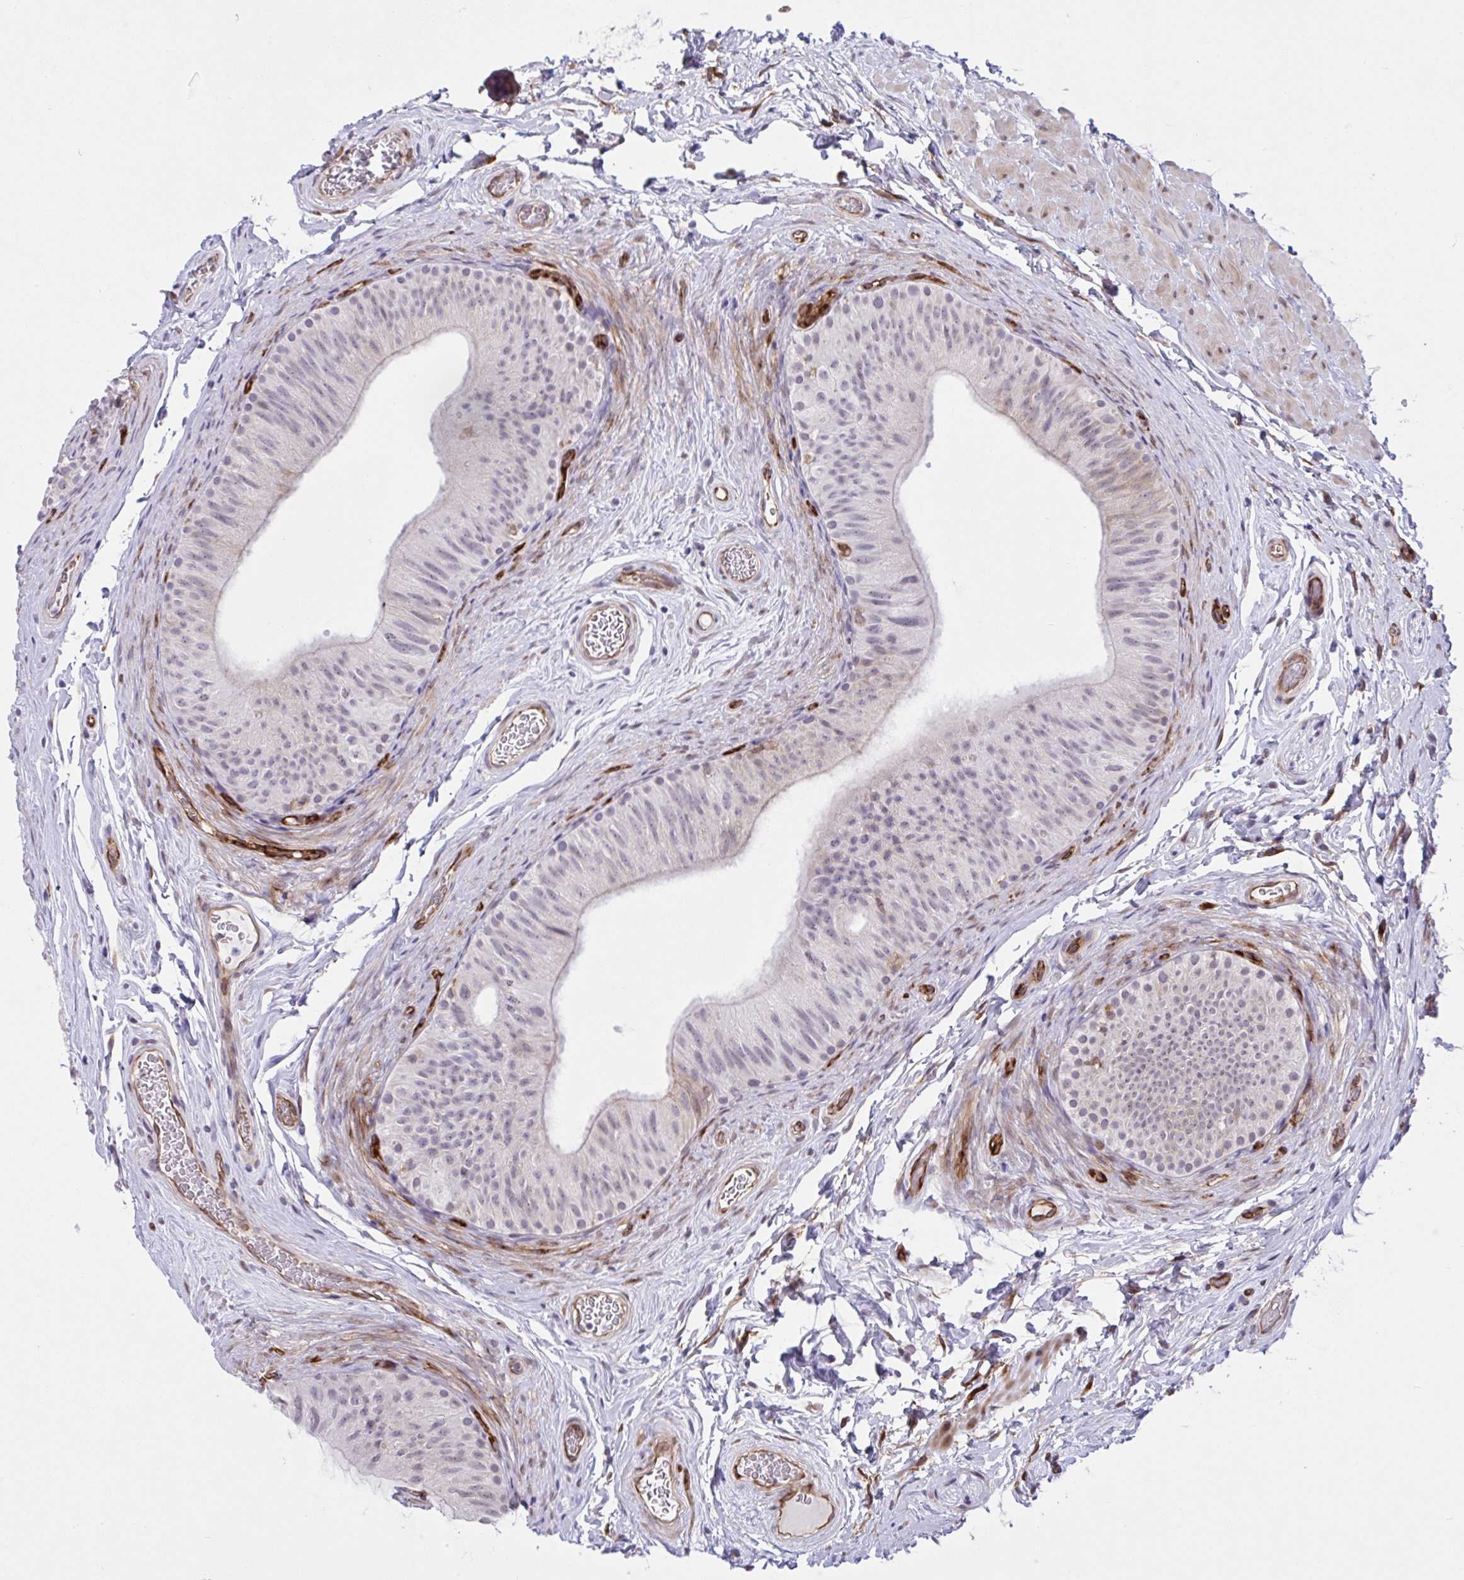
{"staining": {"intensity": "weak", "quantity": "25%-75%", "location": "cytoplasmic/membranous"}, "tissue": "epididymis", "cell_type": "Glandular cells", "image_type": "normal", "snomed": [{"axis": "morphology", "description": "Normal tissue, NOS"}, {"axis": "topography", "description": "Epididymis, spermatic cord, NOS"}, {"axis": "topography", "description": "Epididymis"}], "caption": "Immunohistochemical staining of benign human epididymis reveals weak cytoplasmic/membranous protein staining in about 25%-75% of glandular cells.", "gene": "EML1", "patient": {"sex": "male", "age": 31}}